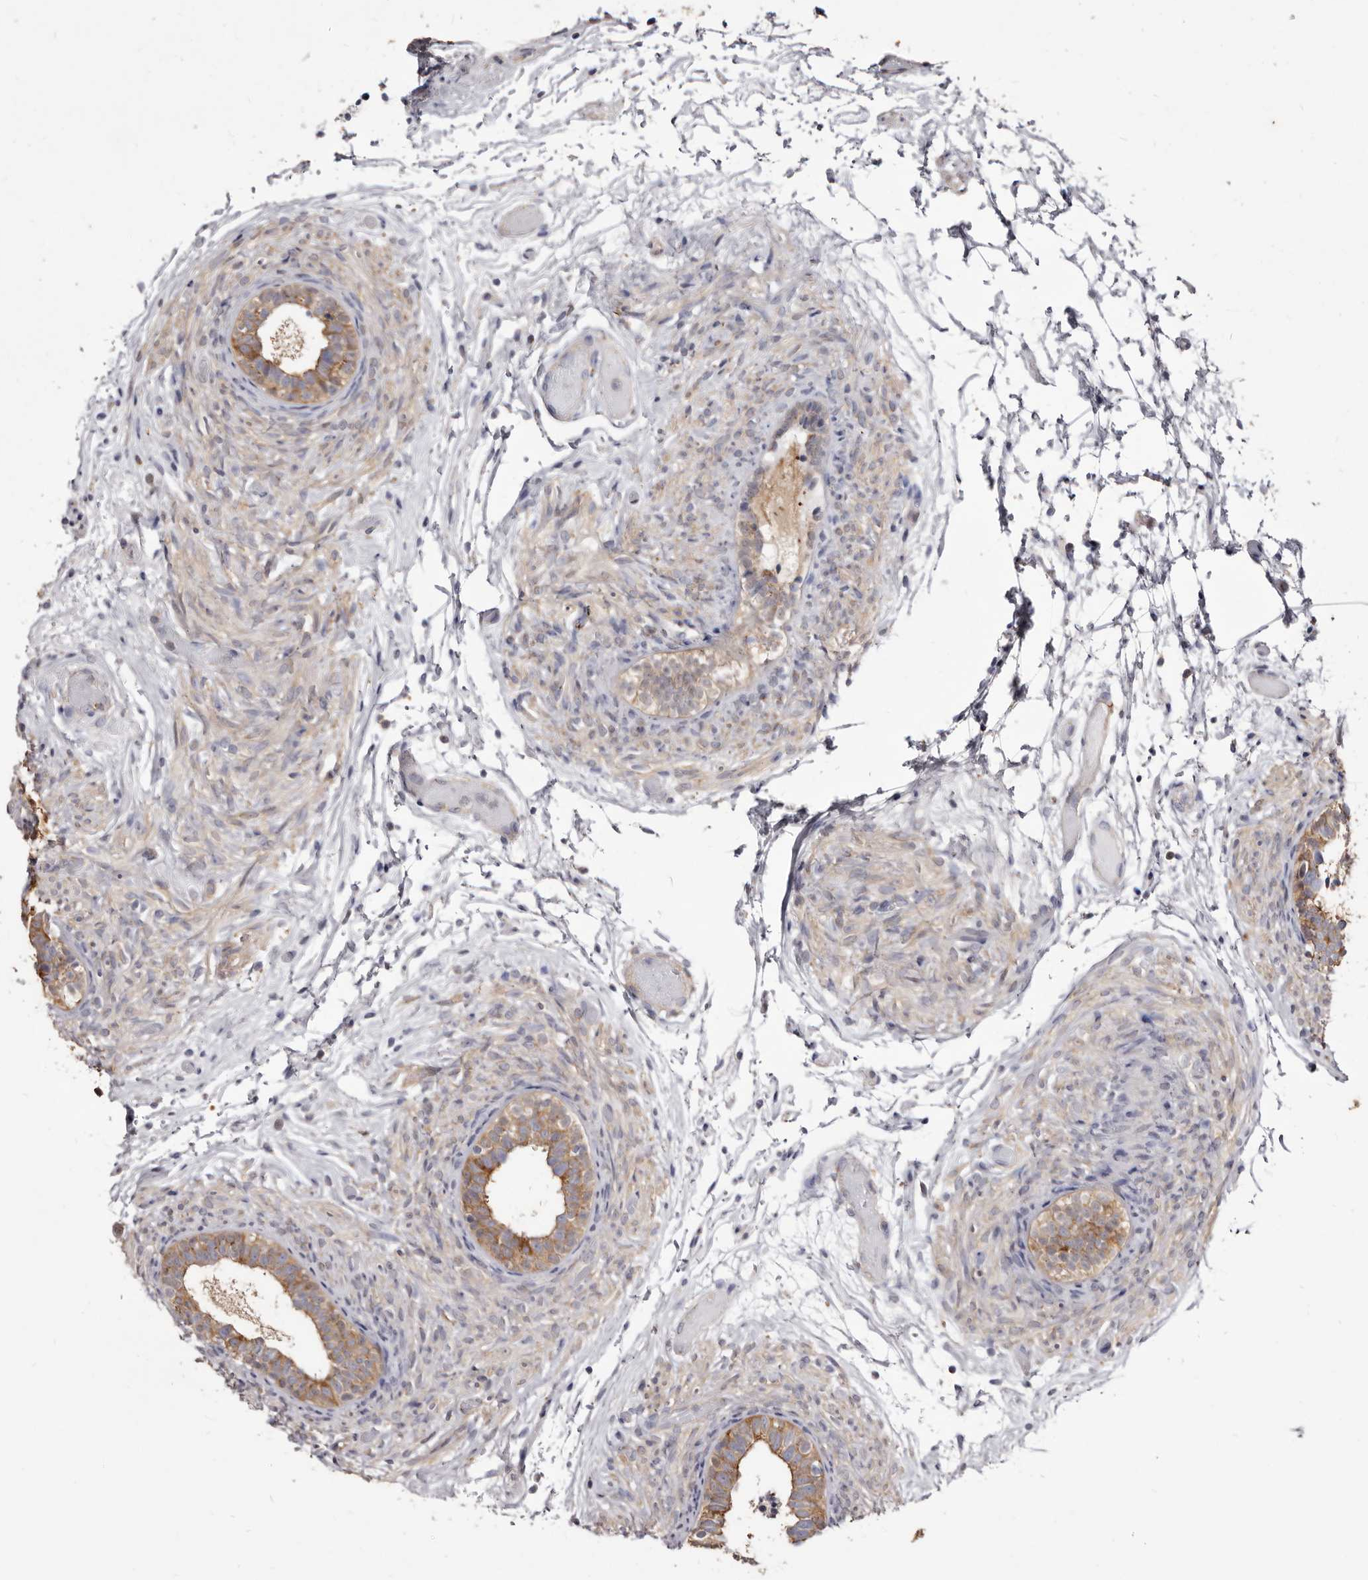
{"staining": {"intensity": "strong", "quantity": "25%-75%", "location": "cytoplasmic/membranous"}, "tissue": "epididymis", "cell_type": "Glandular cells", "image_type": "normal", "snomed": [{"axis": "morphology", "description": "Normal tissue, NOS"}, {"axis": "topography", "description": "Epididymis"}], "caption": "Immunohistochemical staining of benign human epididymis exhibits high levels of strong cytoplasmic/membranous staining in about 25%-75% of glandular cells. The protein of interest is shown in brown color, while the nuclei are stained blue.", "gene": "TPD52", "patient": {"sex": "male", "age": 5}}